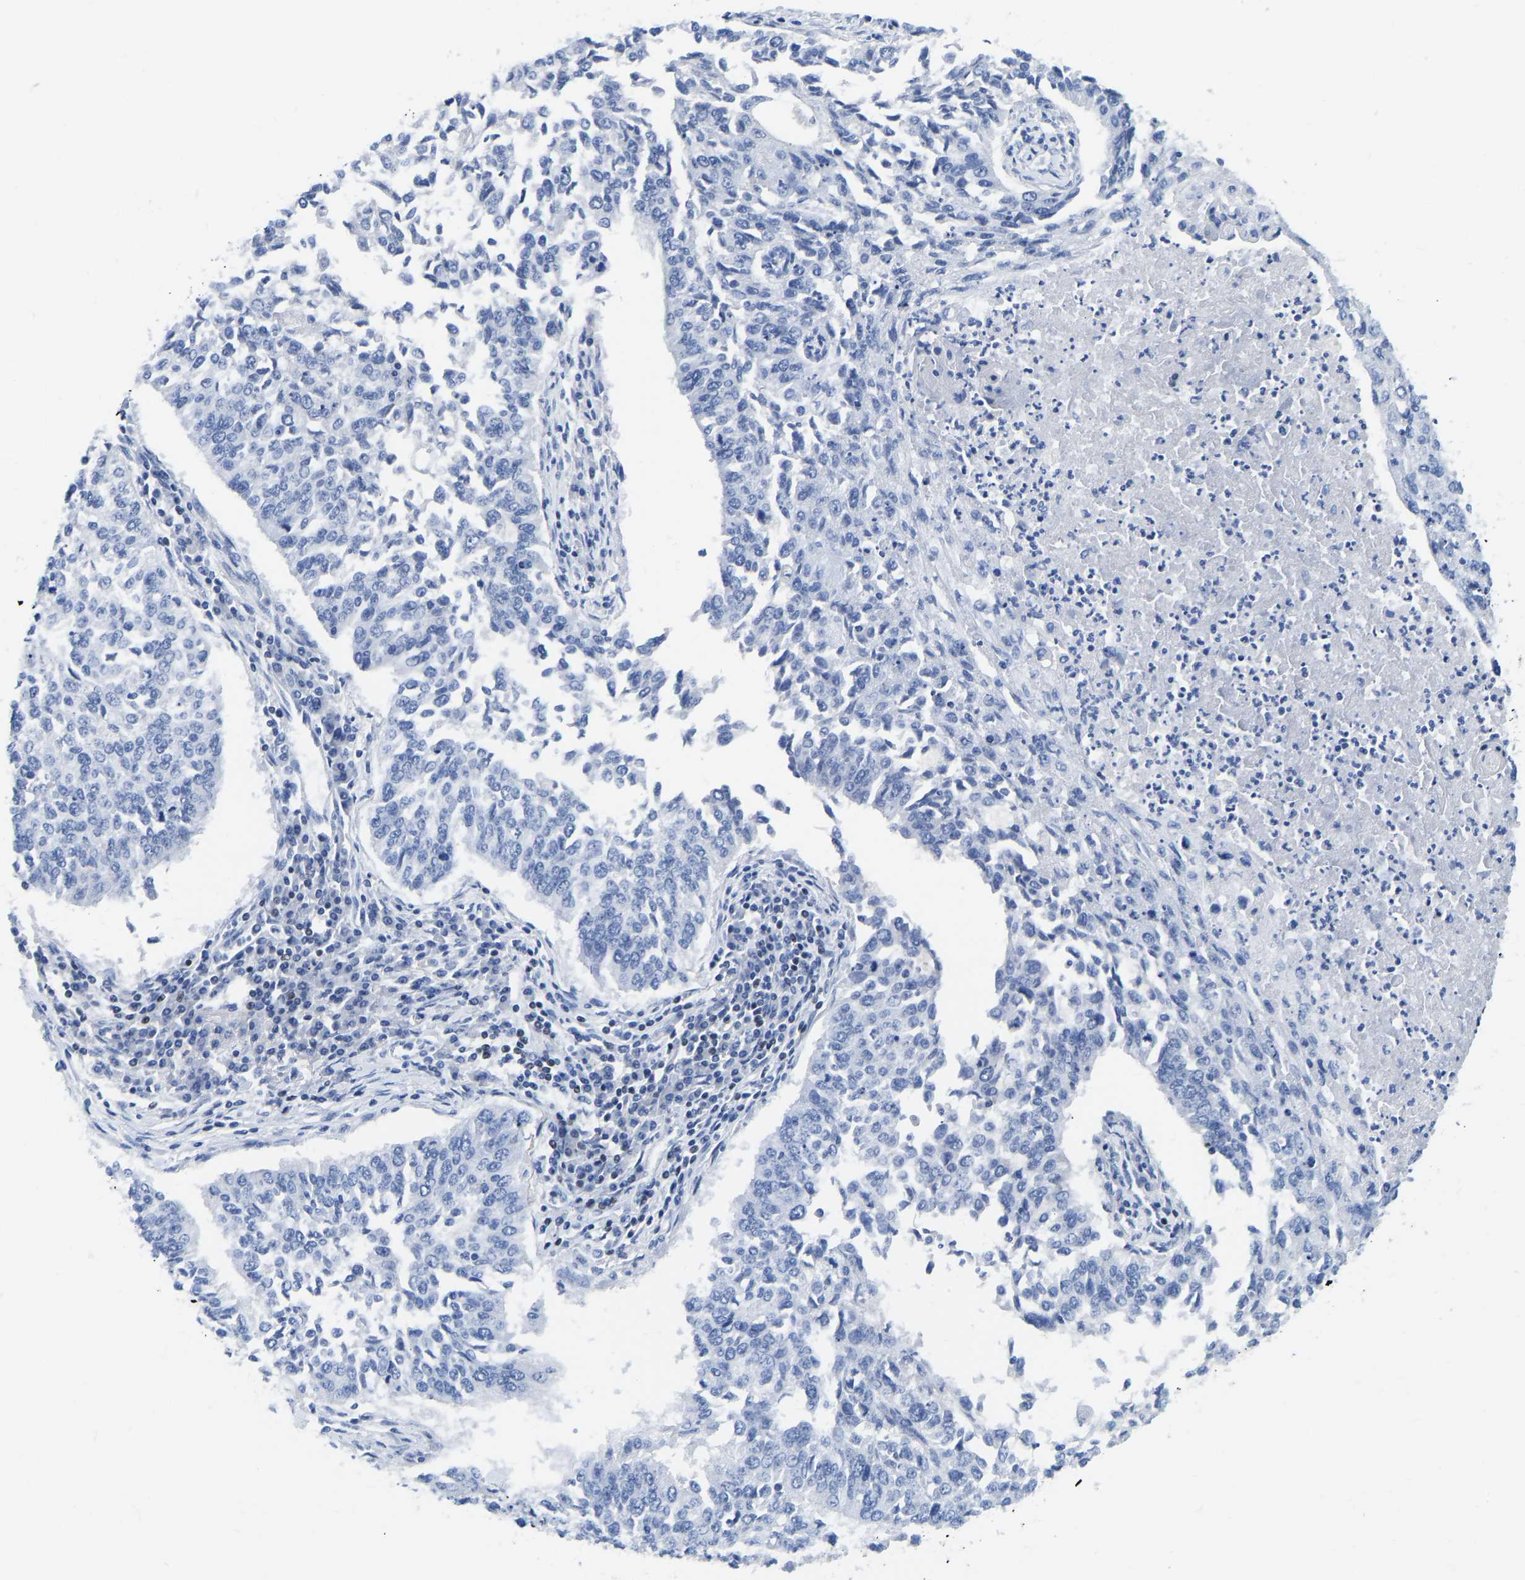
{"staining": {"intensity": "negative", "quantity": "none", "location": "none"}, "tissue": "lung cancer", "cell_type": "Tumor cells", "image_type": "cancer", "snomed": [{"axis": "morphology", "description": "Normal tissue, NOS"}, {"axis": "morphology", "description": "Squamous cell carcinoma, NOS"}, {"axis": "topography", "description": "Cartilage tissue"}, {"axis": "topography", "description": "Bronchus"}, {"axis": "topography", "description": "Lung"}], "caption": "Image shows no protein positivity in tumor cells of lung cancer (squamous cell carcinoma) tissue.", "gene": "TCF7", "patient": {"sex": "female", "age": 49}}